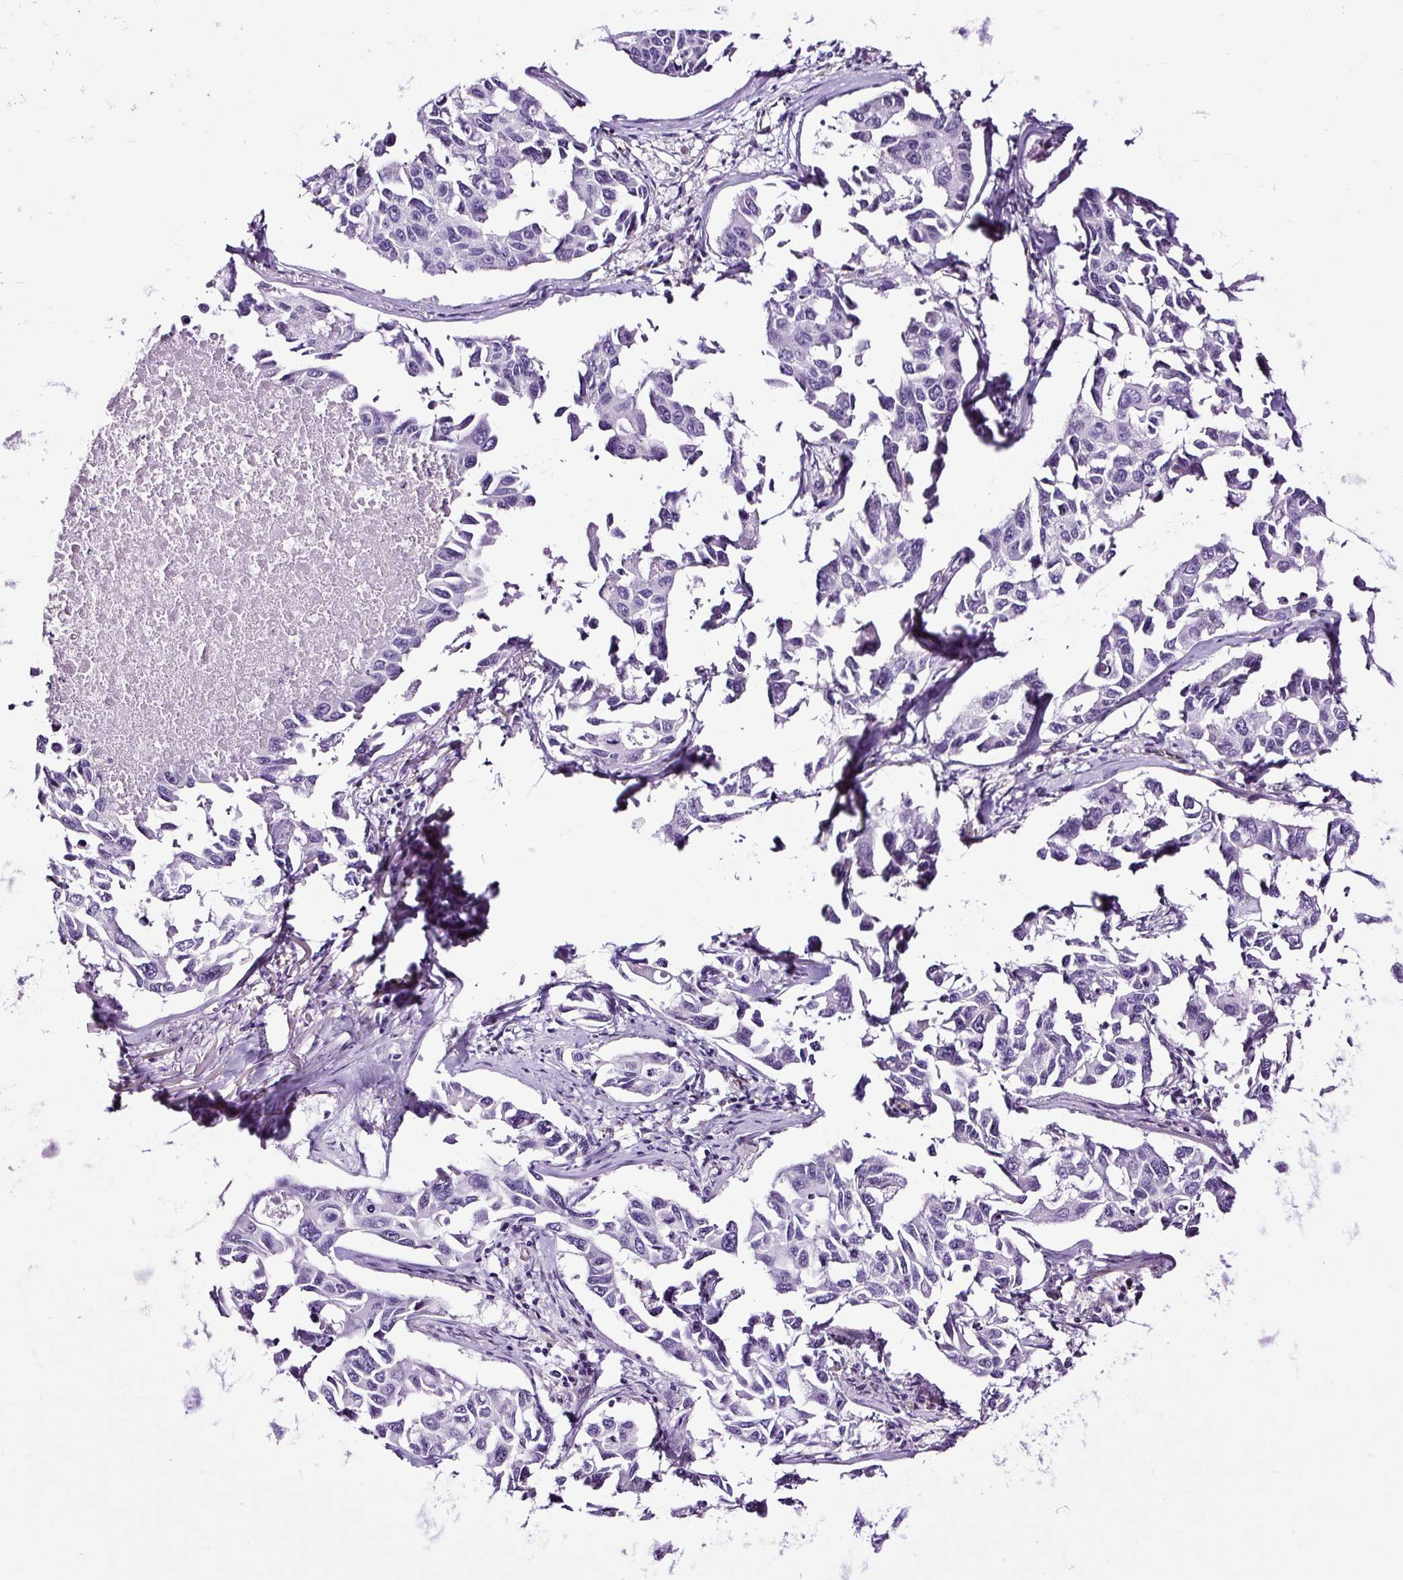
{"staining": {"intensity": "negative", "quantity": "none", "location": "none"}, "tissue": "lung cancer", "cell_type": "Tumor cells", "image_type": "cancer", "snomed": [{"axis": "morphology", "description": "Adenocarcinoma, NOS"}, {"axis": "topography", "description": "Lung"}], "caption": "The immunohistochemistry (IHC) image has no significant expression in tumor cells of adenocarcinoma (lung) tissue.", "gene": "SLC7A8", "patient": {"sex": "male", "age": 64}}